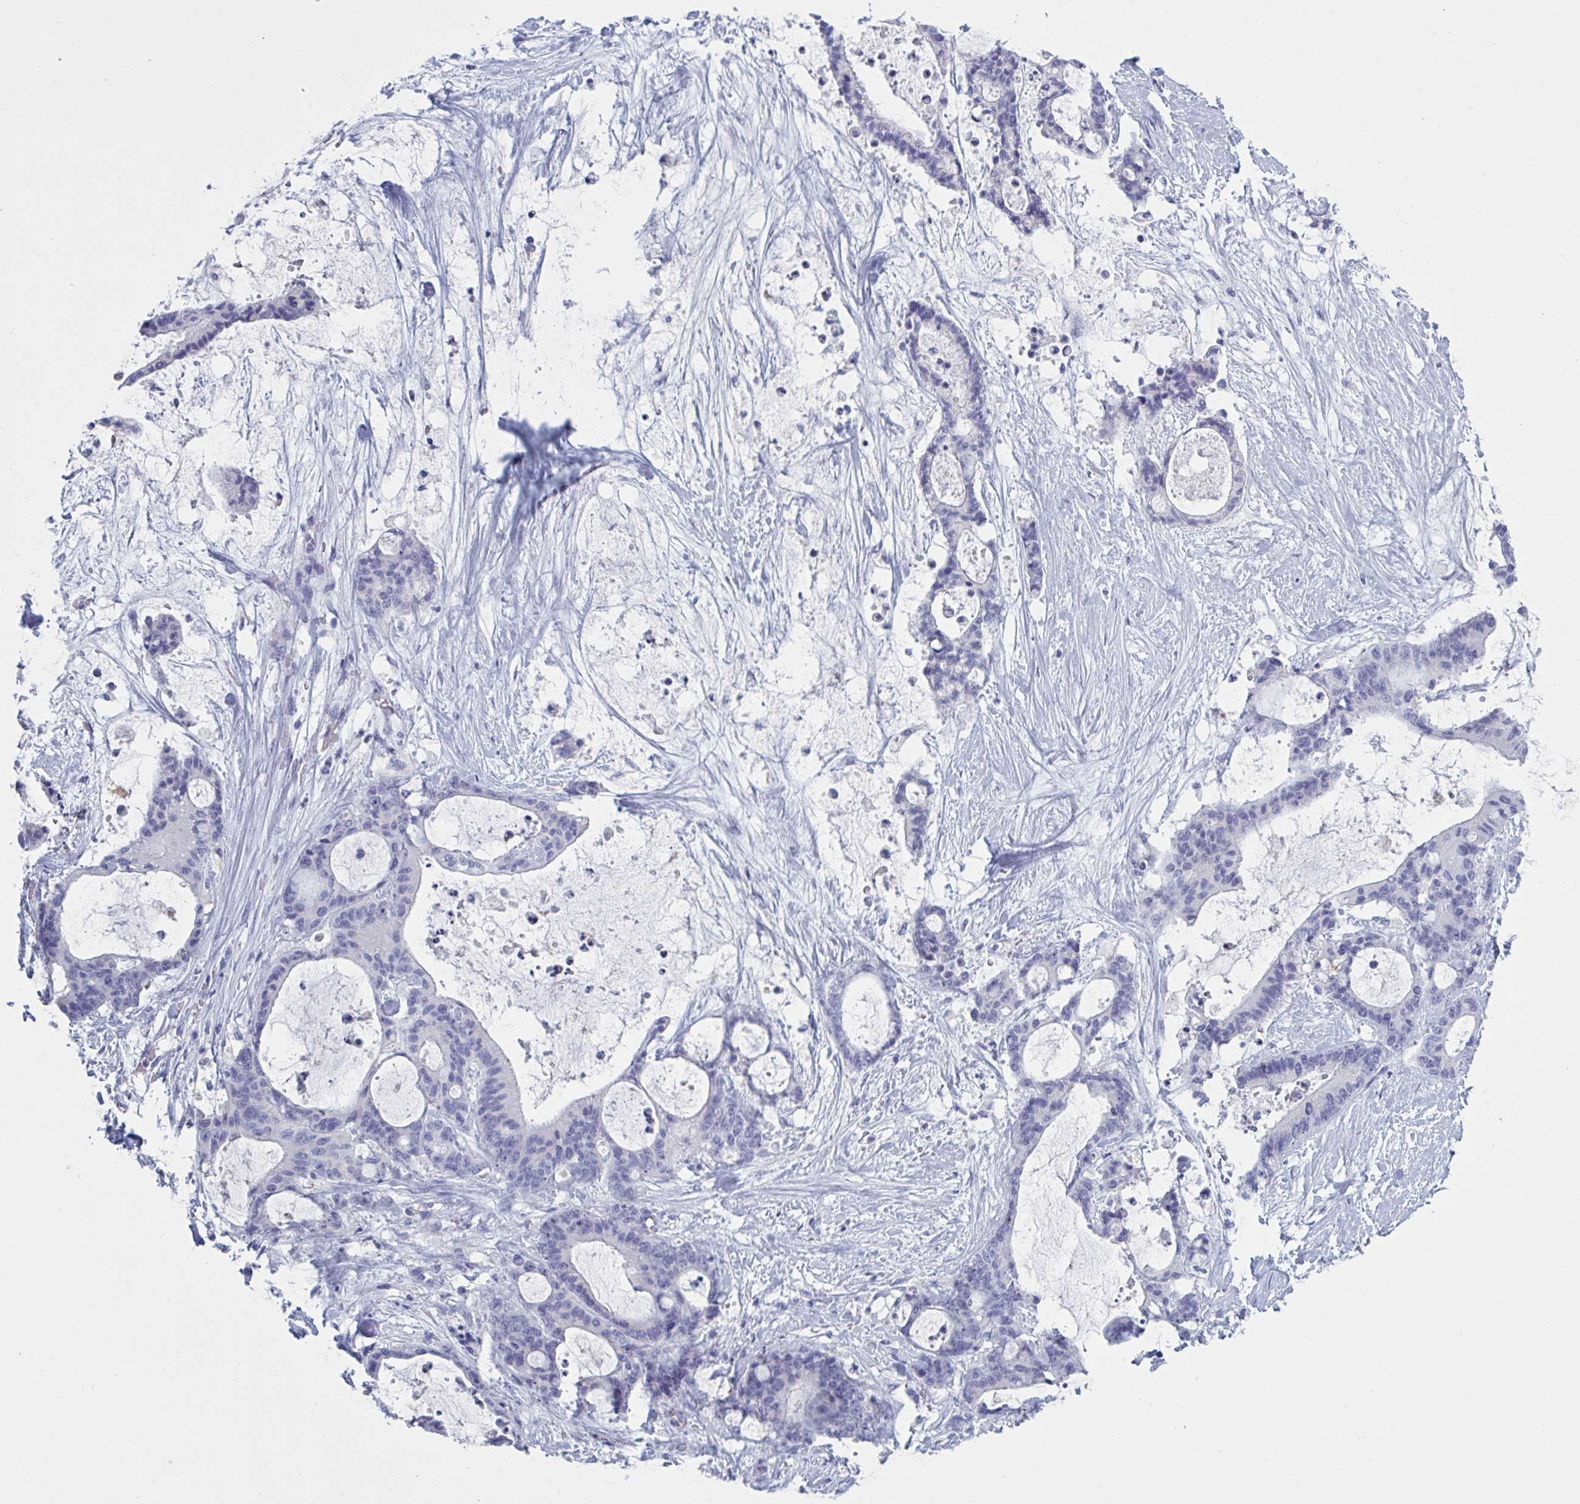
{"staining": {"intensity": "negative", "quantity": "none", "location": "none"}, "tissue": "liver cancer", "cell_type": "Tumor cells", "image_type": "cancer", "snomed": [{"axis": "morphology", "description": "Normal tissue, NOS"}, {"axis": "morphology", "description": "Cholangiocarcinoma"}, {"axis": "topography", "description": "Liver"}, {"axis": "topography", "description": "Peripheral nerve tissue"}], "caption": "There is no significant staining in tumor cells of liver cancer.", "gene": "NDUFC2", "patient": {"sex": "female", "age": 73}}